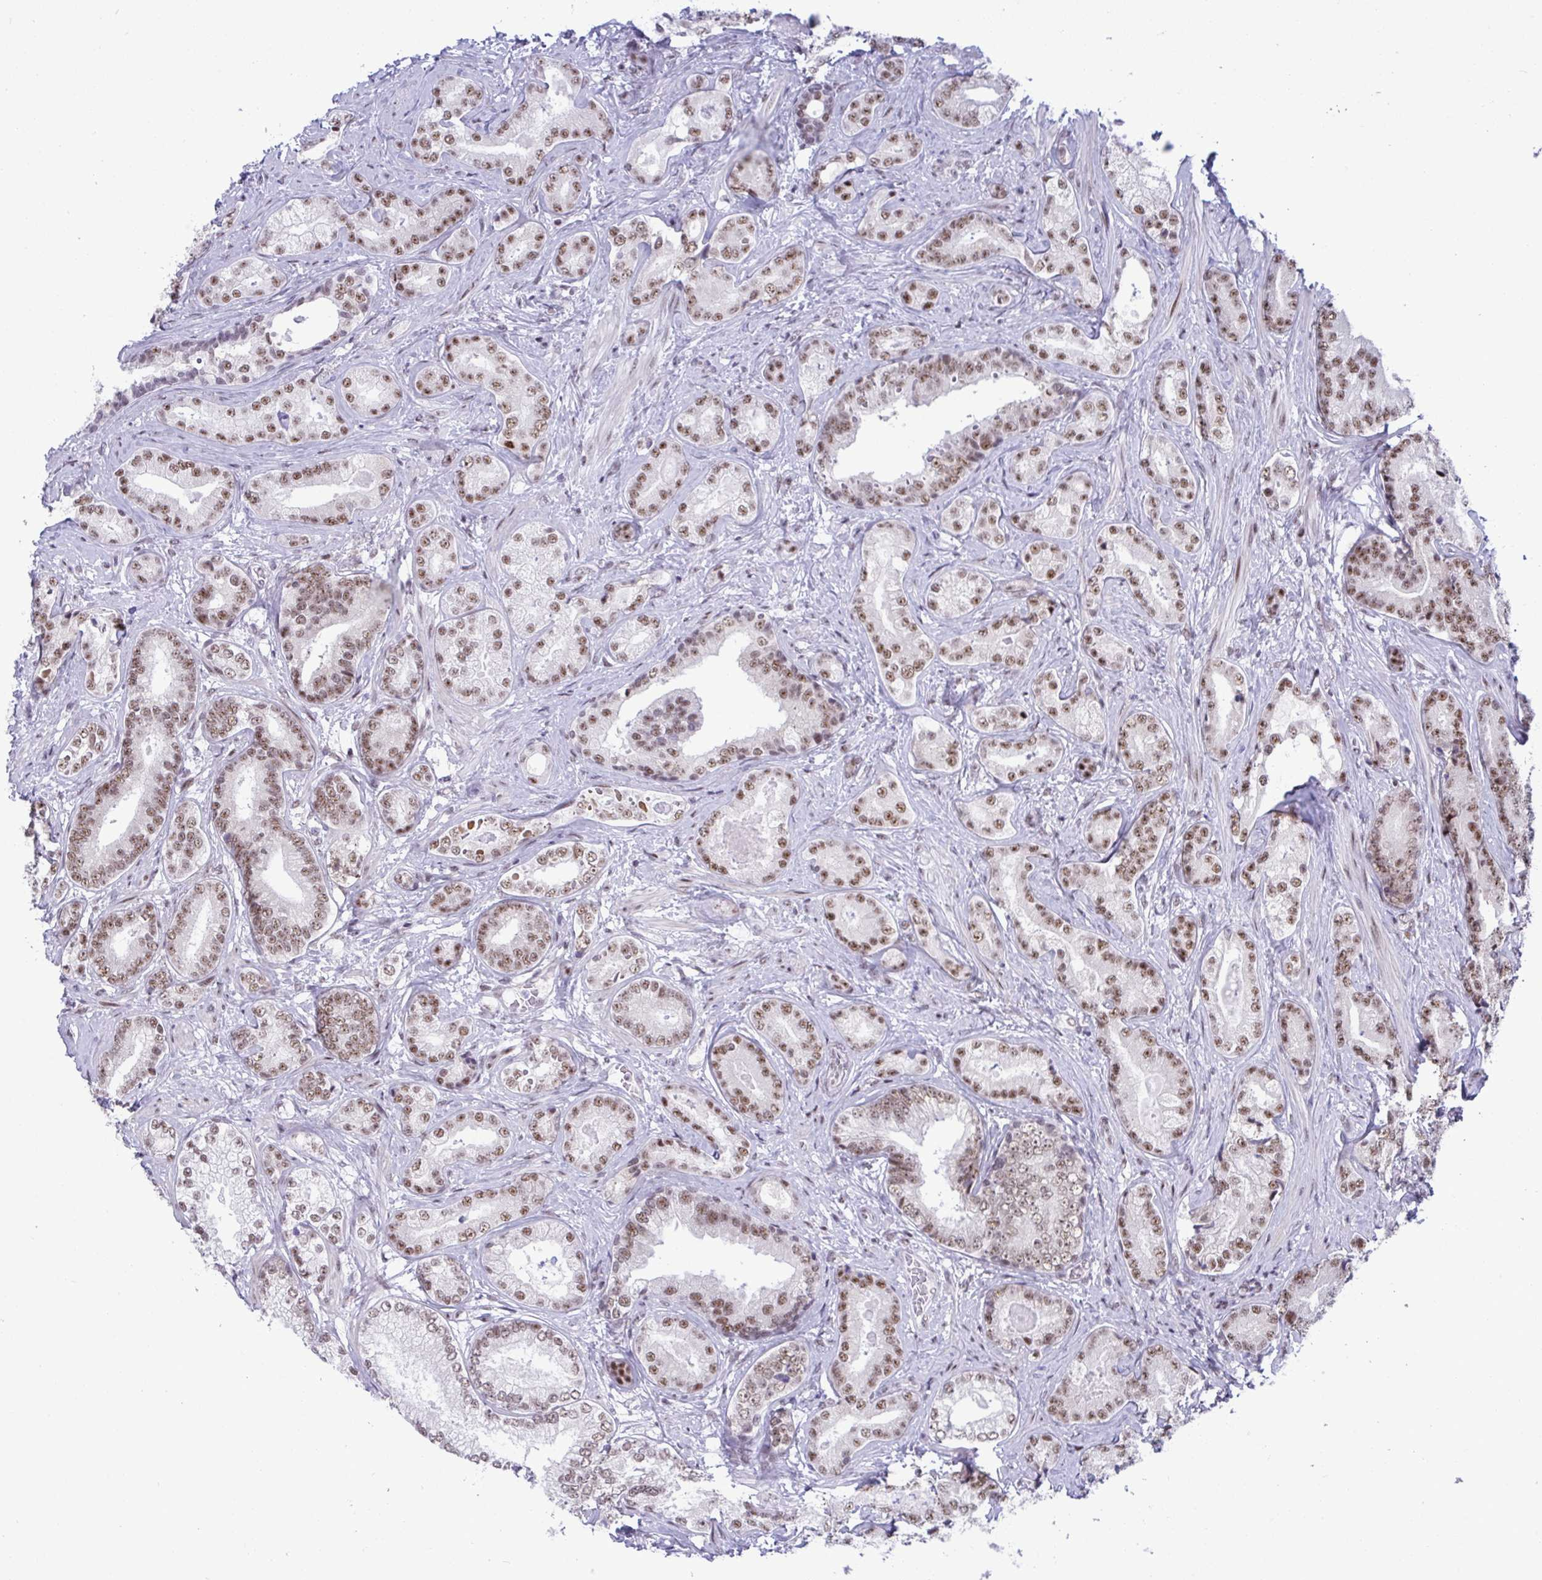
{"staining": {"intensity": "moderate", "quantity": ">75%", "location": "nuclear"}, "tissue": "prostate cancer", "cell_type": "Tumor cells", "image_type": "cancer", "snomed": [{"axis": "morphology", "description": "Adenocarcinoma, High grade"}, {"axis": "topography", "description": "Prostate"}], "caption": "Prostate cancer (high-grade adenocarcinoma) stained with a protein marker reveals moderate staining in tumor cells.", "gene": "WBP11", "patient": {"sex": "male", "age": 62}}